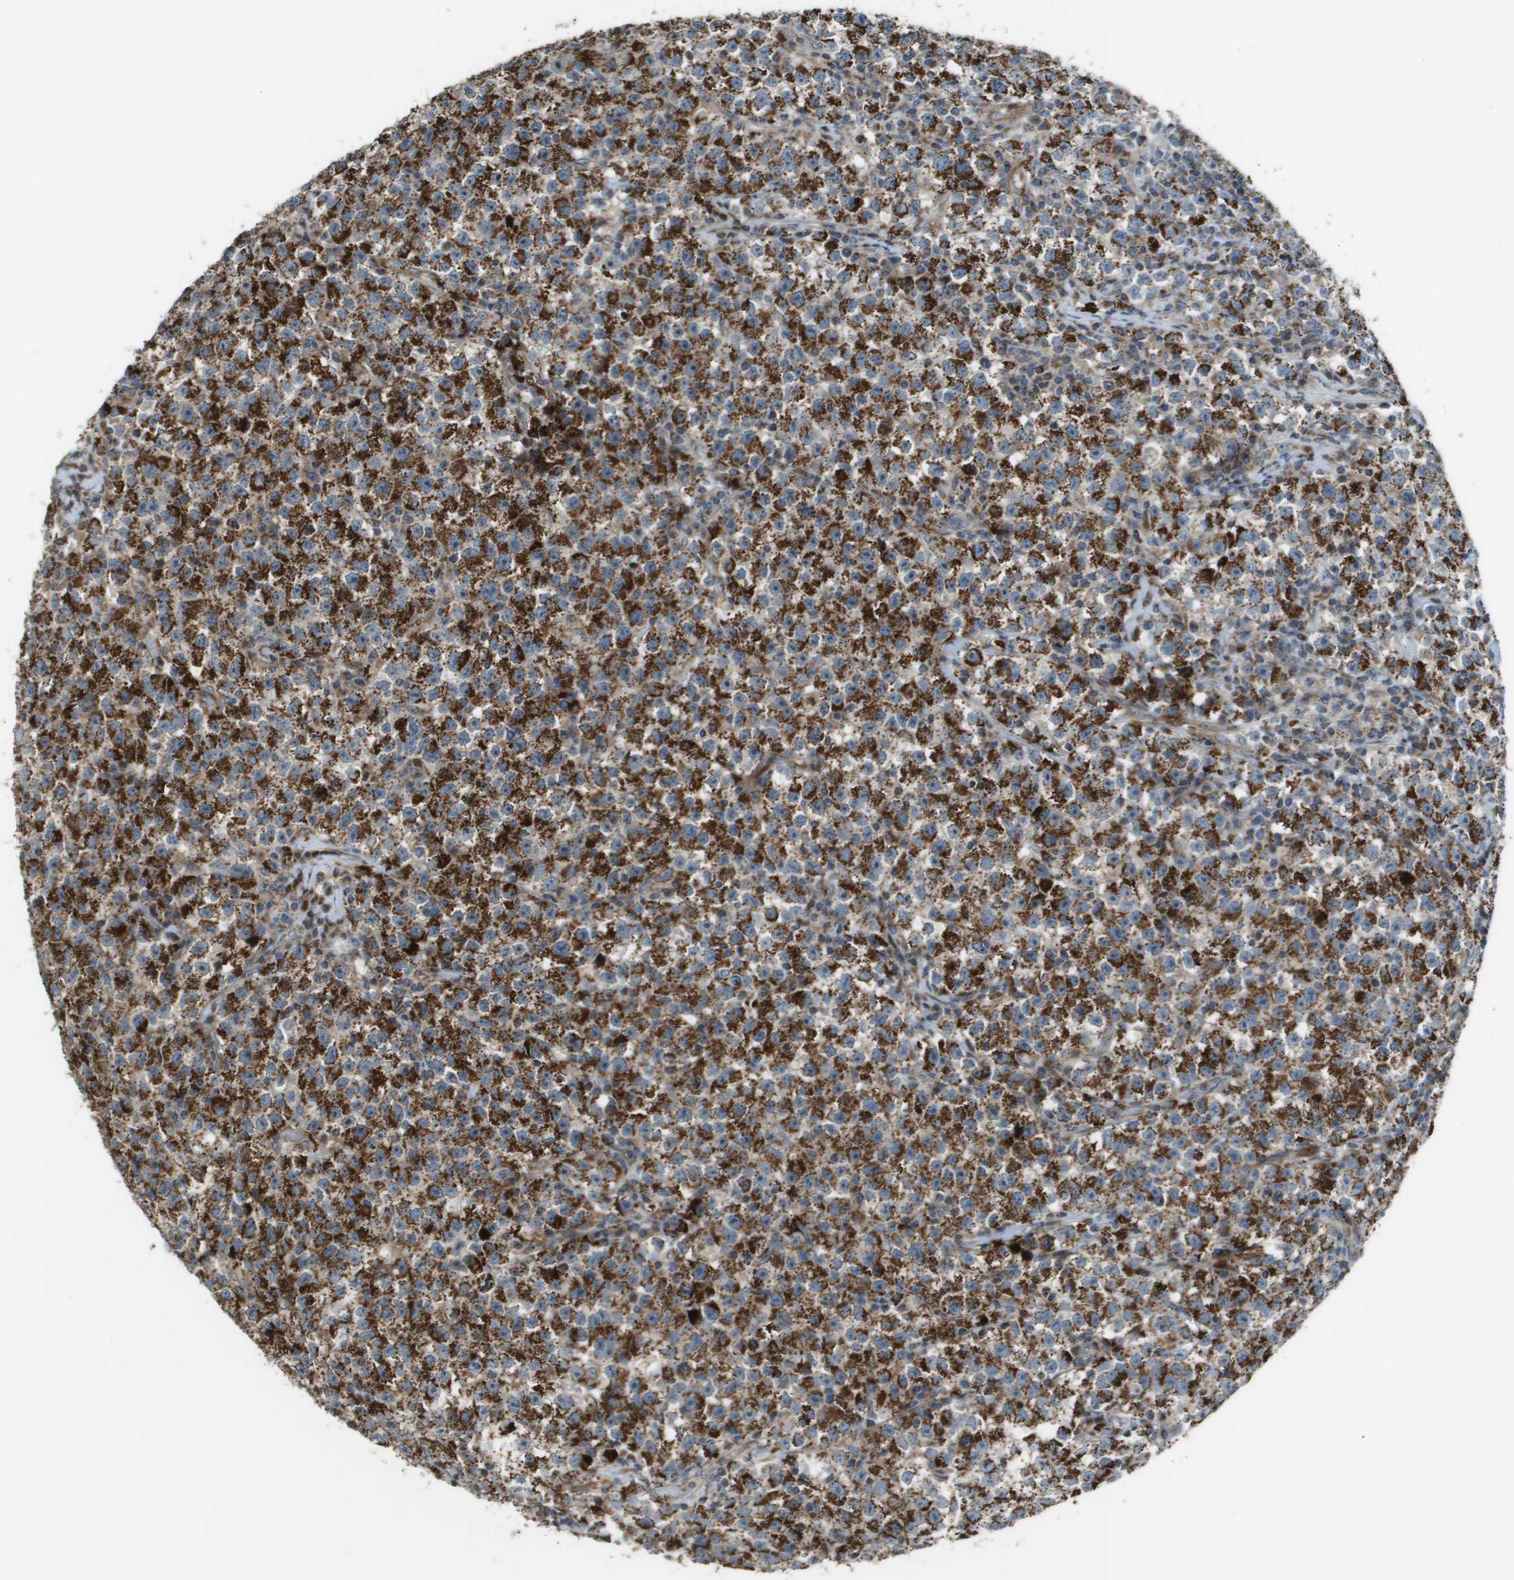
{"staining": {"intensity": "strong", "quantity": ">75%", "location": "cytoplasmic/membranous"}, "tissue": "testis cancer", "cell_type": "Tumor cells", "image_type": "cancer", "snomed": [{"axis": "morphology", "description": "Seminoma, NOS"}, {"axis": "topography", "description": "Testis"}], "caption": "This is an image of IHC staining of testis cancer (seminoma), which shows strong staining in the cytoplasmic/membranous of tumor cells.", "gene": "MGAT3", "patient": {"sex": "male", "age": 22}}